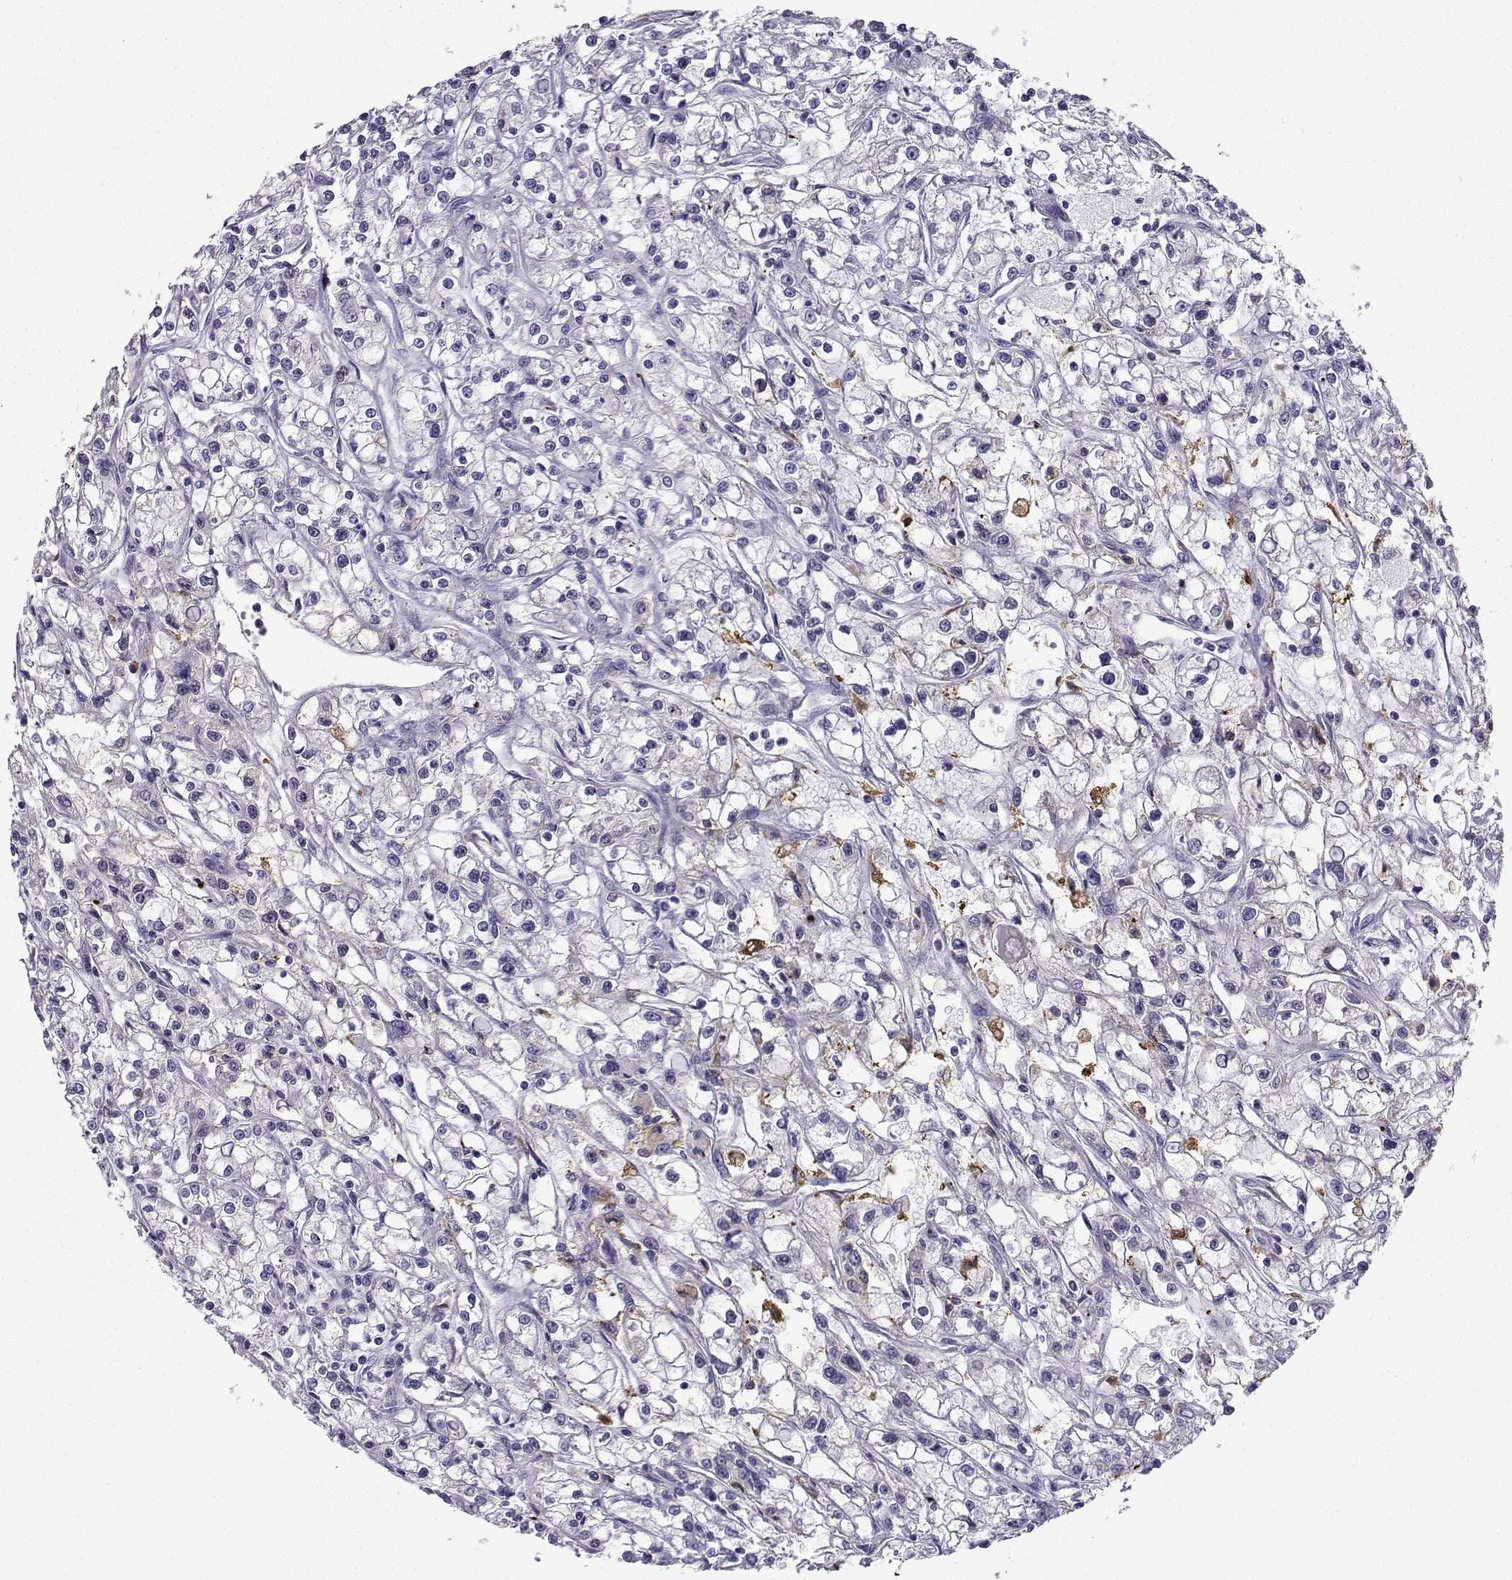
{"staining": {"intensity": "negative", "quantity": "none", "location": "none"}, "tissue": "renal cancer", "cell_type": "Tumor cells", "image_type": "cancer", "snomed": [{"axis": "morphology", "description": "Adenocarcinoma, NOS"}, {"axis": "topography", "description": "Kidney"}], "caption": "Tumor cells are negative for brown protein staining in renal cancer (adenocarcinoma).", "gene": "LINGO1", "patient": {"sex": "female", "age": 59}}